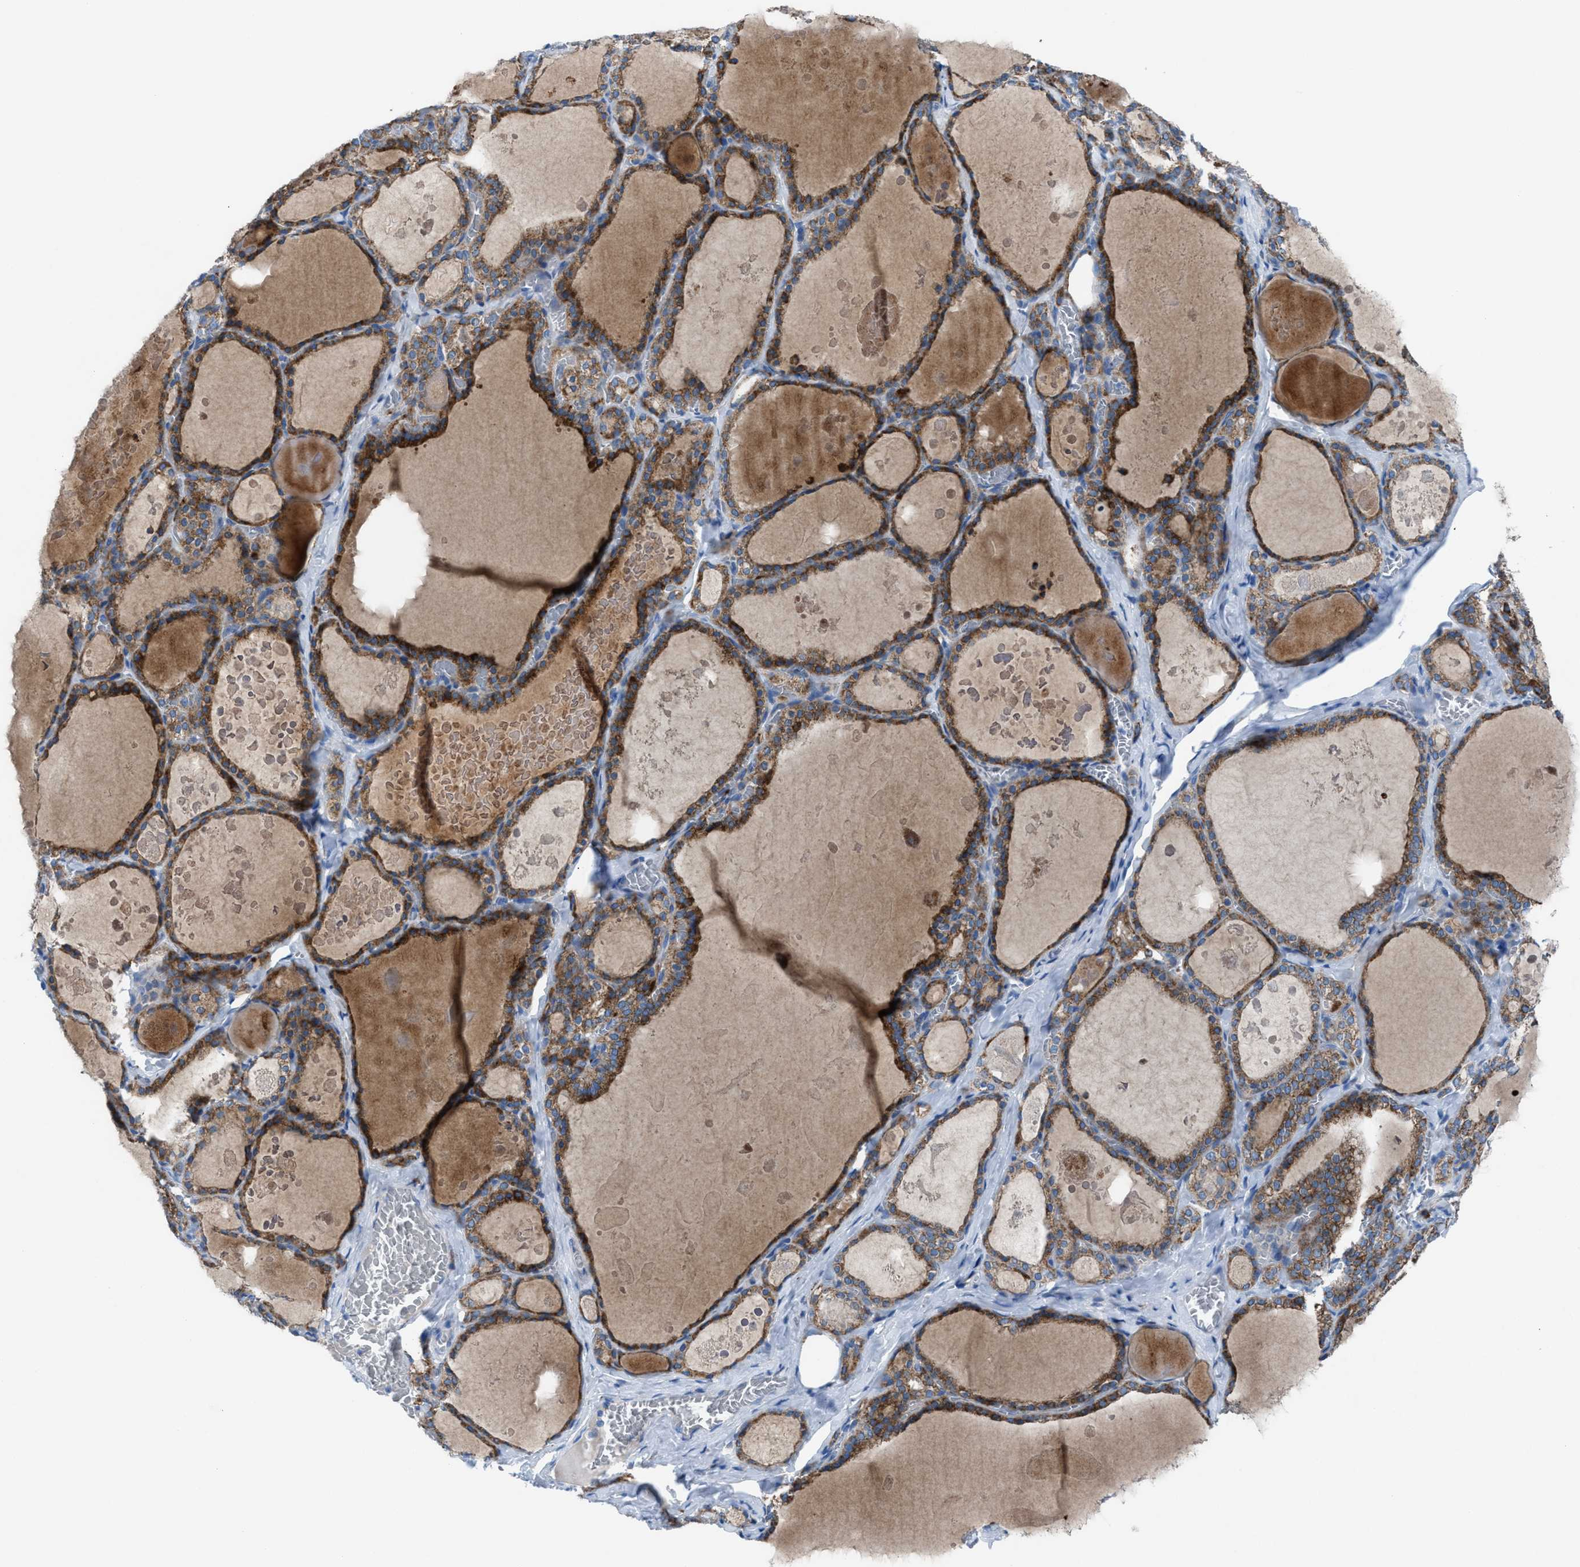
{"staining": {"intensity": "moderate", "quantity": ">75%", "location": "cytoplasmic/membranous"}, "tissue": "thyroid gland", "cell_type": "Glandular cells", "image_type": "normal", "snomed": [{"axis": "morphology", "description": "Normal tissue, NOS"}, {"axis": "topography", "description": "Thyroid gland"}], "caption": "Glandular cells exhibit medium levels of moderate cytoplasmic/membranous positivity in about >75% of cells in normal thyroid gland.", "gene": "CD1B", "patient": {"sex": "male", "age": 56}}